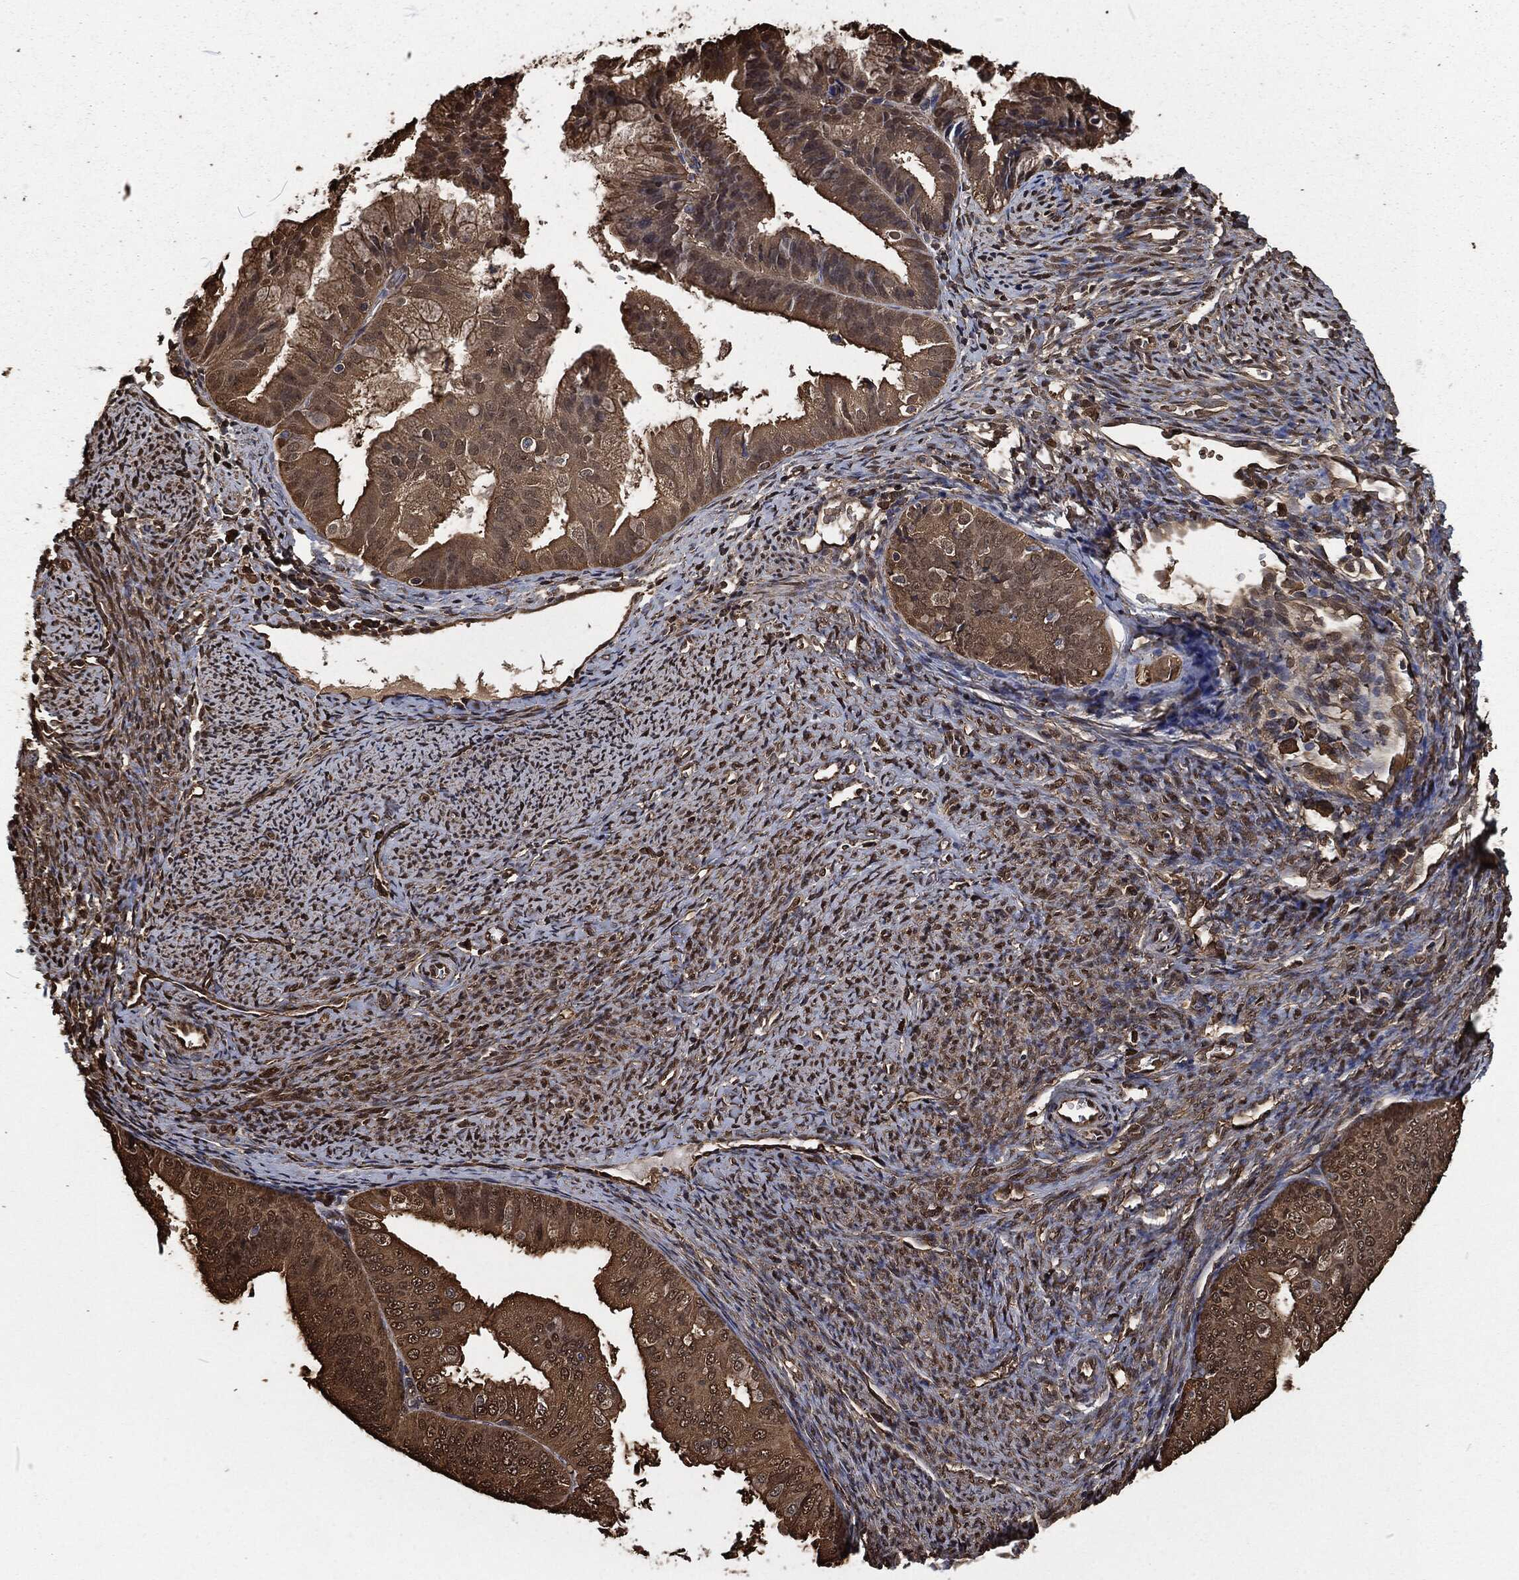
{"staining": {"intensity": "moderate", "quantity": ">75%", "location": "cytoplasmic/membranous"}, "tissue": "endometrial cancer", "cell_type": "Tumor cells", "image_type": "cancer", "snomed": [{"axis": "morphology", "description": "Adenocarcinoma, NOS"}, {"axis": "topography", "description": "Endometrium"}], "caption": "Endometrial cancer tissue shows moderate cytoplasmic/membranous staining in approximately >75% of tumor cells The staining is performed using DAB (3,3'-diaminobenzidine) brown chromogen to label protein expression. The nuclei are counter-stained blue using hematoxylin.", "gene": "PRDX4", "patient": {"sex": "female", "age": 63}}